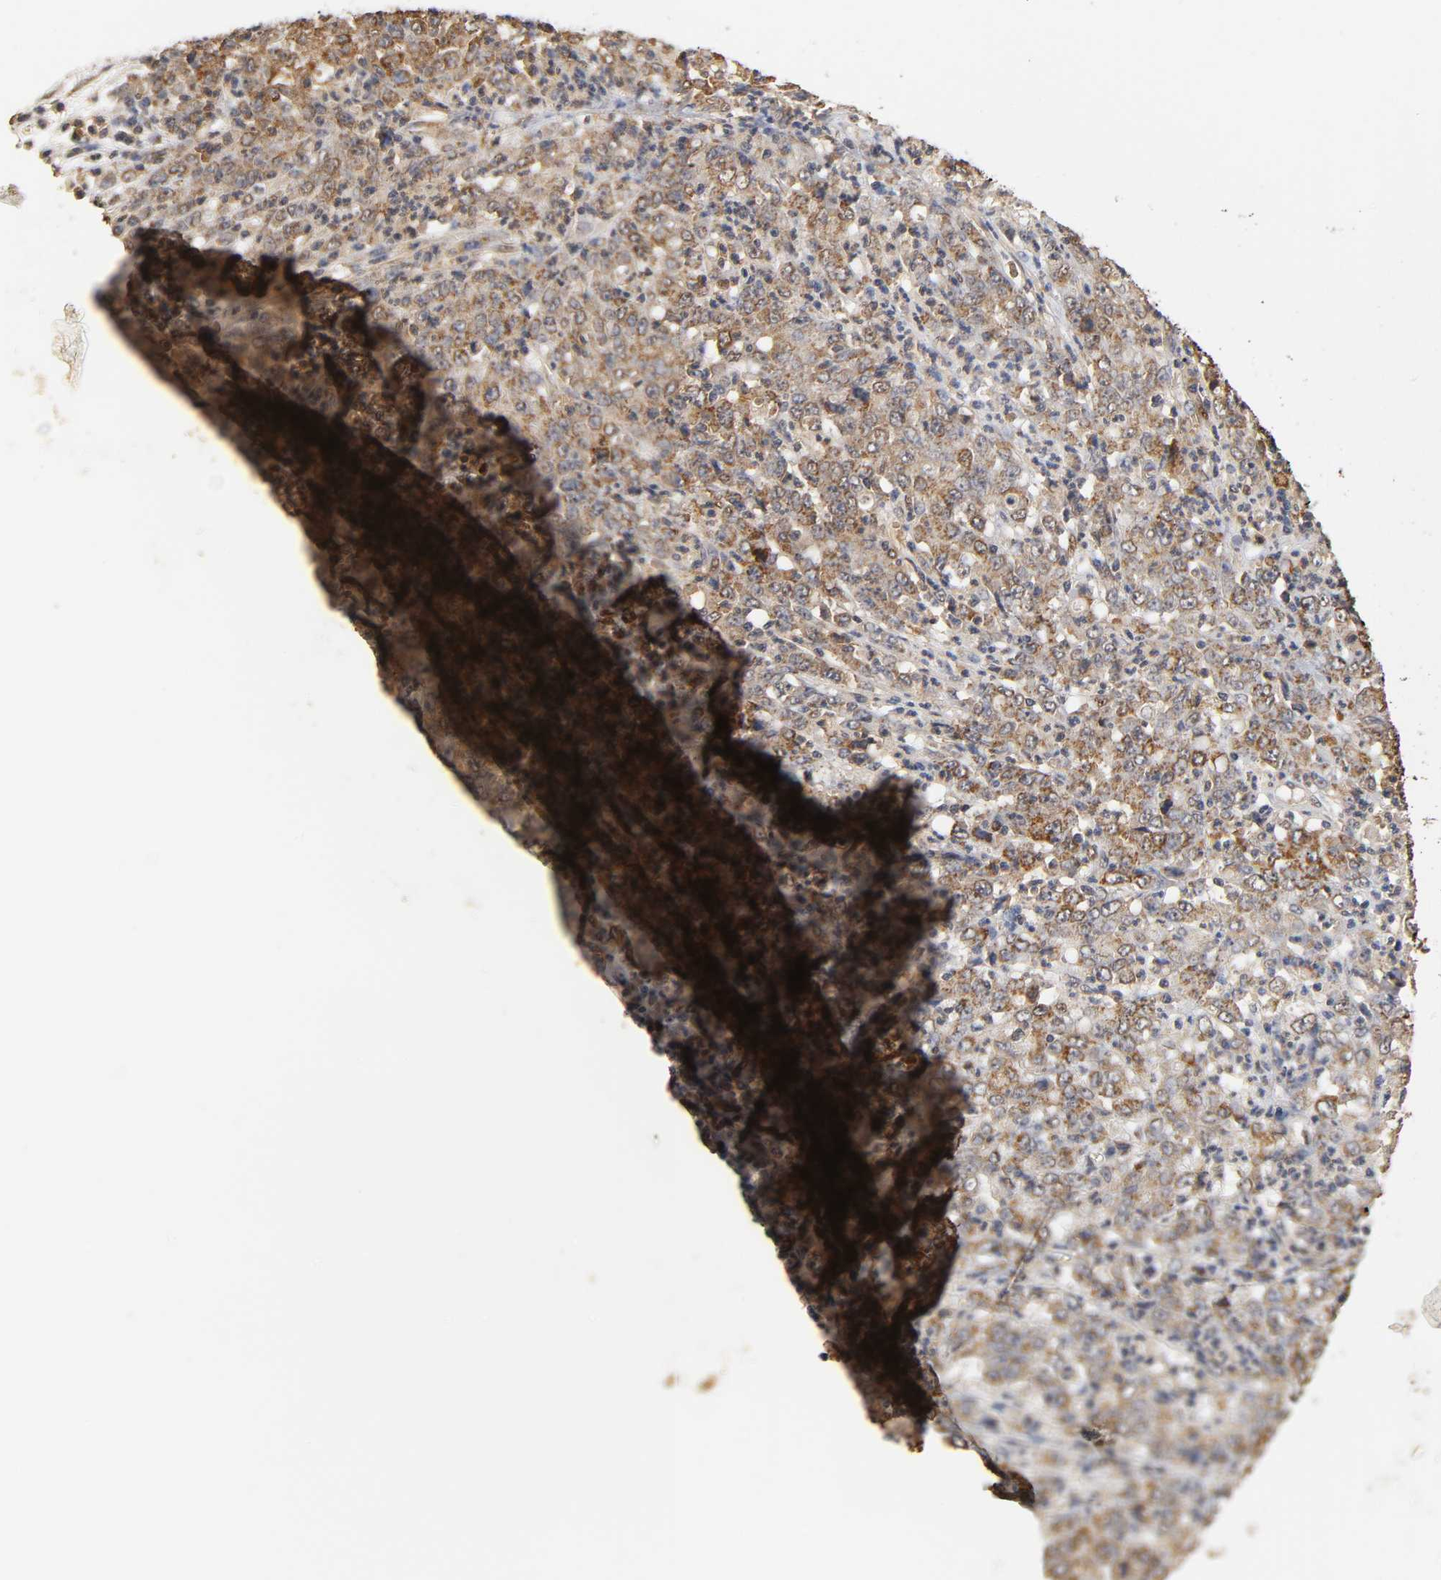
{"staining": {"intensity": "moderate", "quantity": ">75%", "location": "cytoplasmic/membranous"}, "tissue": "stomach cancer", "cell_type": "Tumor cells", "image_type": "cancer", "snomed": [{"axis": "morphology", "description": "Adenocarcinoma, NOS"}, {"axis": "topography", "description": "Stomach, lower"}], "caption": "Stomach adenocarcinoma tissue shows moderate cytoplasmic/membranous expression in about >75% of tumor cells", "gene": "PKN1", "patient": {"sex": "female", "age": 71}}